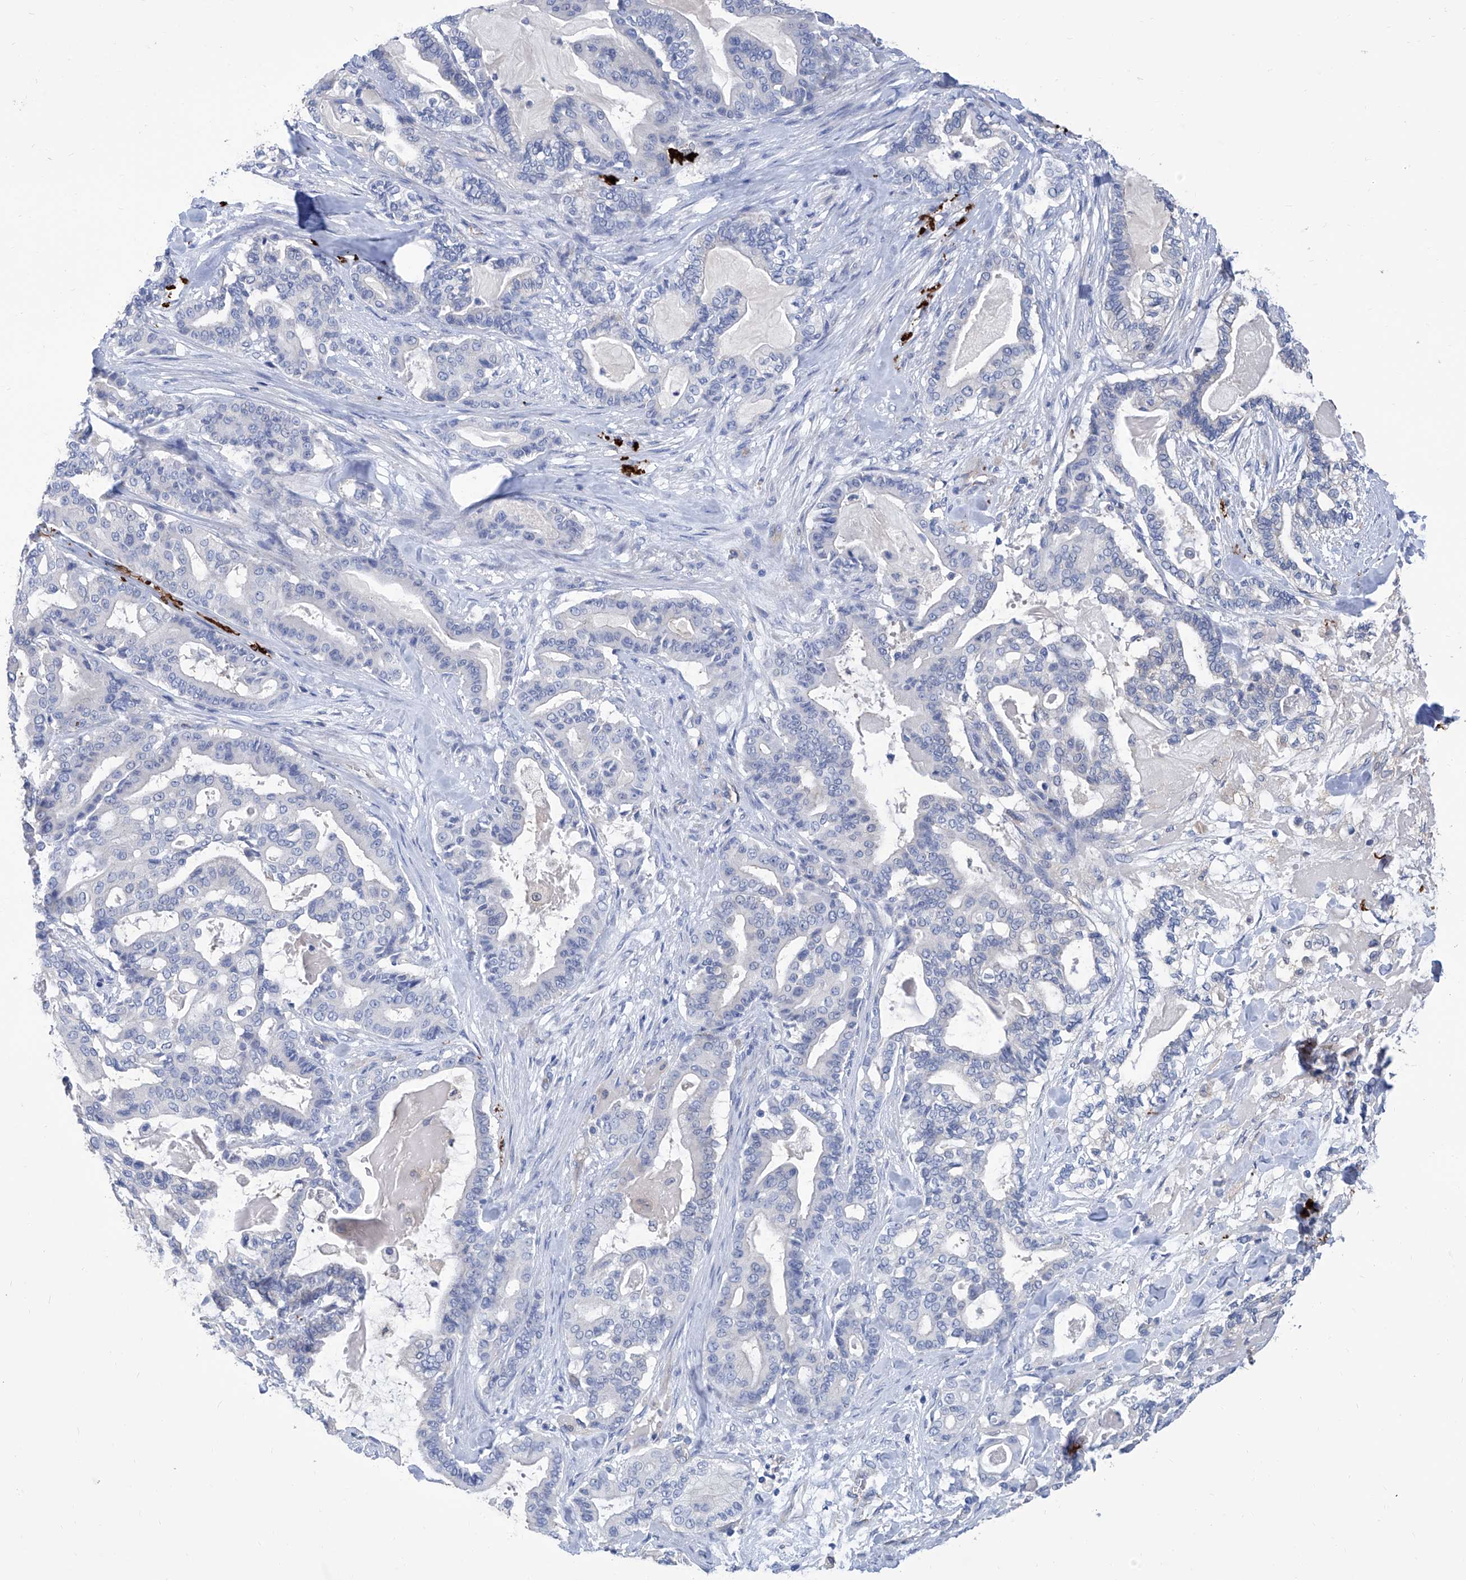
{"staining": {"intensity": "negative", "quantity": "none", "location": "none"}, "tissue": "pancreatic cancer", "cell_type": "Tumor cells", "image_type": "cancer", "snomed": [{"axis": "morphology", "description": "Adenocarcinoma, NOS"}, {"axis": "topography", "description": "Pancreas"}], "caption": "Immunohistochemical staining of human pancreatic adenocarcinoma displays no significant positivity in tumor cells.", "gene": "SMS", "patient": {"sex": "male", "age": 63}}